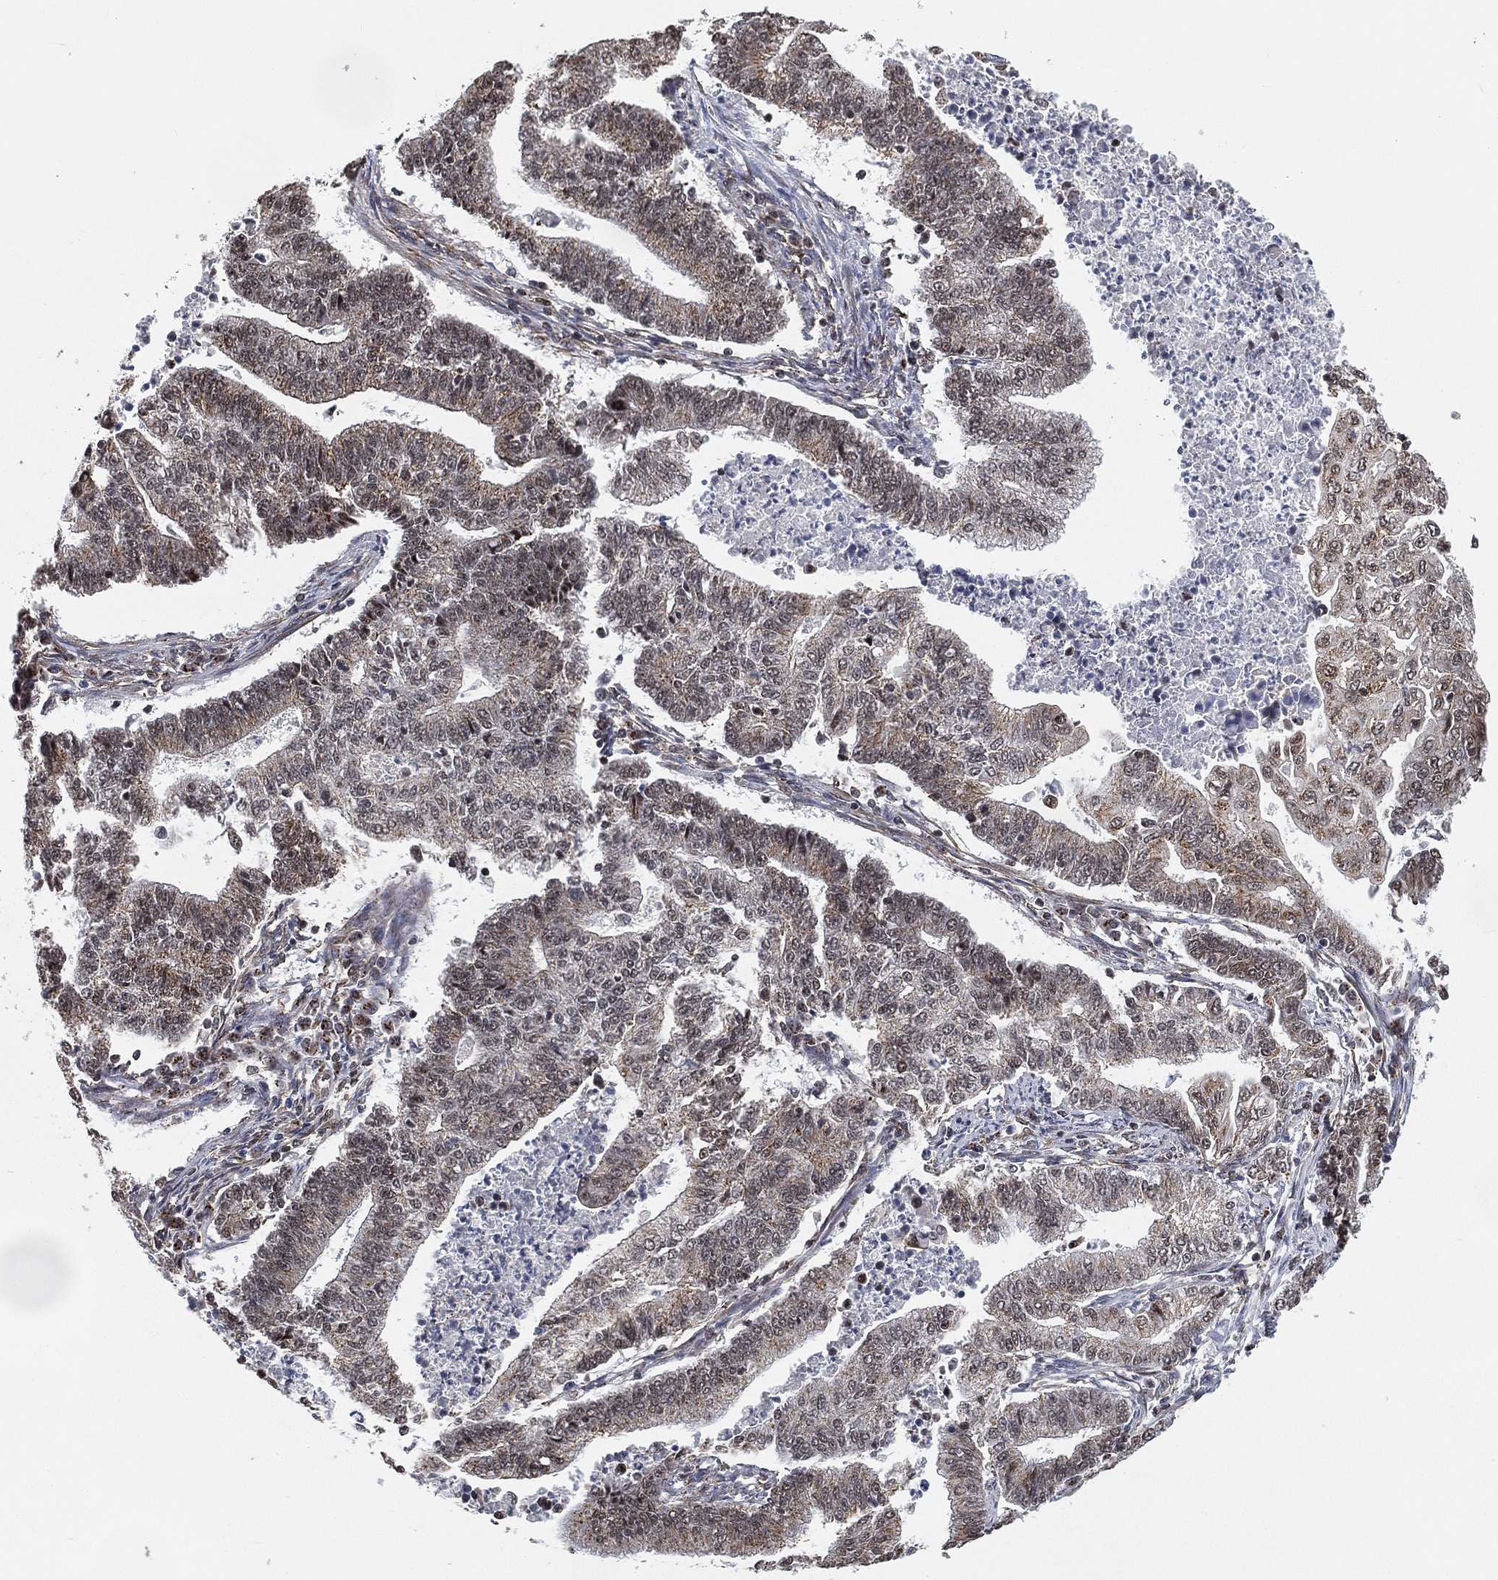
{"staining": {"intensity": "weak", "quantity": "<25%", "location": "nuclear"}, "tissue": "endometrial cancer", "cell_type": "Tumor cells", "image_type": "cancer", "snomed": [{"axis": "morphology", "description": "Adenocarcinoma, NOS"}, {"axis": "topography", "description": "Uterus"}, {"axis": "topography", "description": "Endometrium"}], "caption": "This is an IHC photomicrograph of human endometrial adenocarcinoma. There is no staining in tumor cells.", "gene": "RSRC2", "patient": {"sex": "female", "age": 54}}